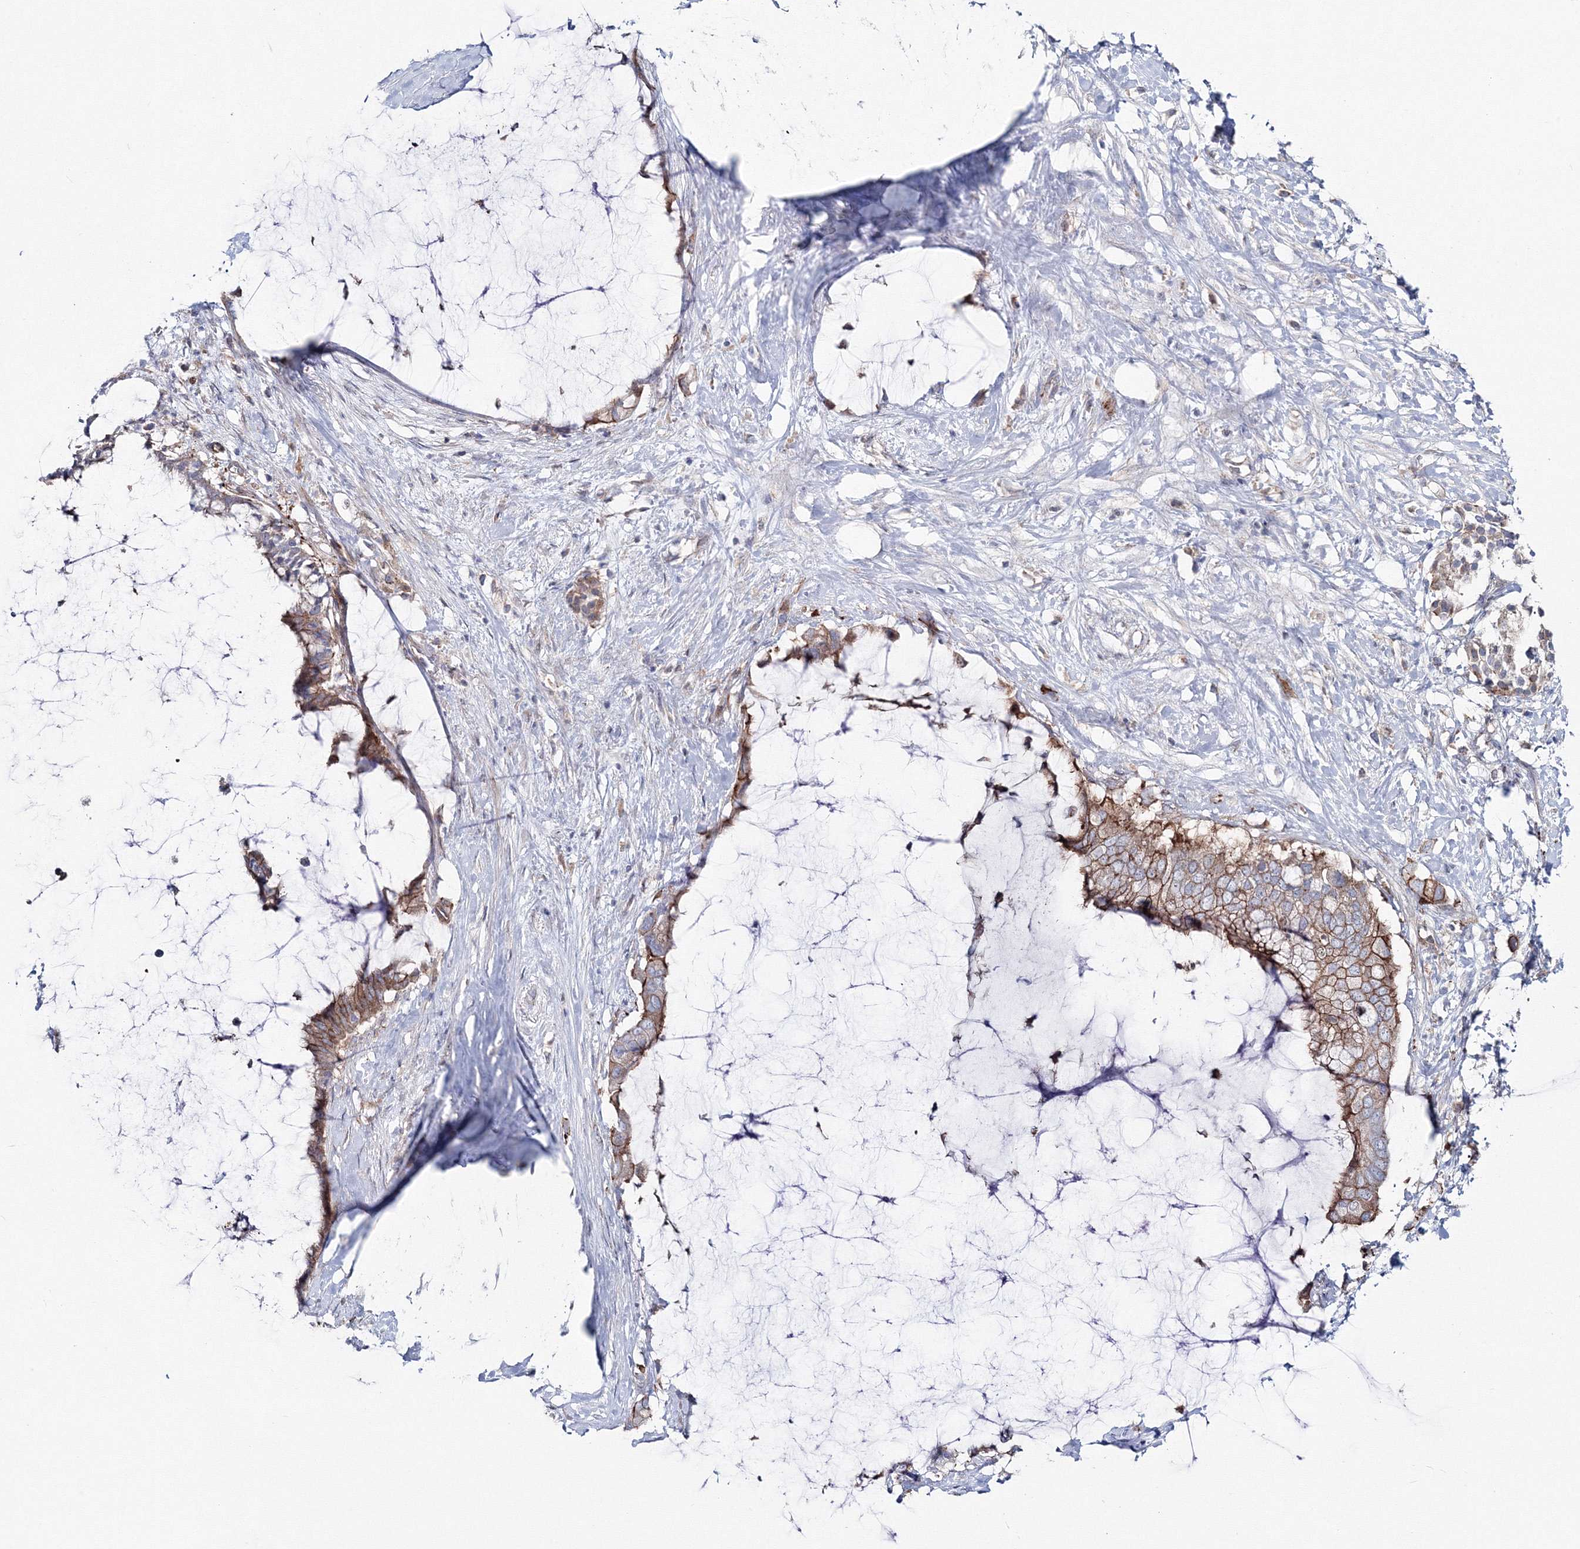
{"staining": {"intensity": "weak", "quantity": ">75%", "location": "cytoplasmic/membranous"}, "tissue": "pancreatic cancer", "cell_type": "Tumor cells", "image_type": "cancer", "snomed": [{"axis": "morphology", "description": "Adenocarcinoma, NOS"}, {"axis": "topography", "description": "Pancreas"}], "caption": "Adenocarcinoma (pancreatic) tissue displays weak cytoplasmic/membranous positivity in about >75% of tumor cells, visualized by immunohistochemistry. Using DAB (3,3'-diaminobenzidine) (brown) and hematoxylin (blue) stains, captured at high magnification using brightfield microscopy.", "gene": "GGA2", "patient": {"sex": "male", "age": 41}}